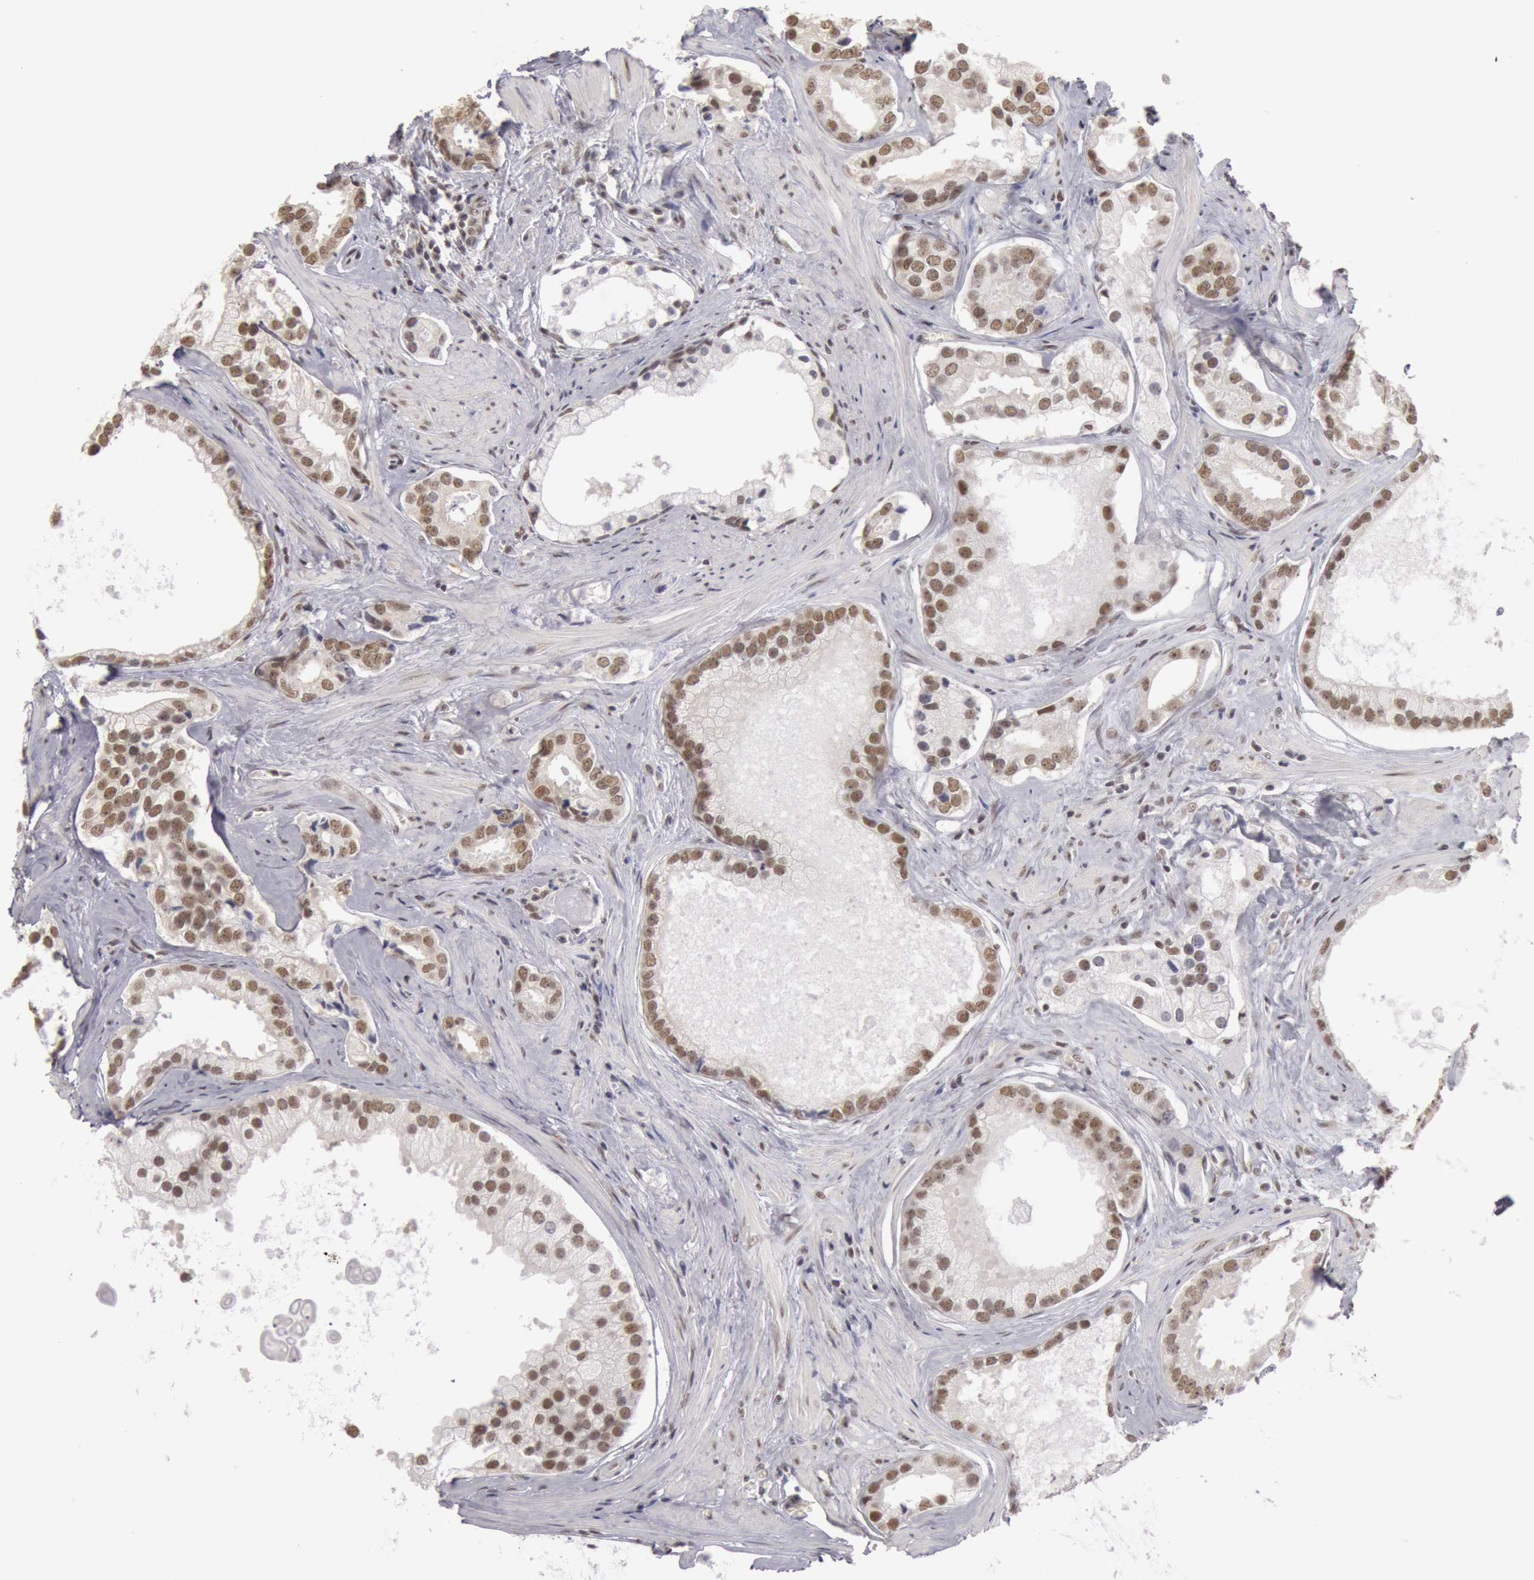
{"staining": {"intensity": "moderate", "quantity": "25%-75%", "location": "nuclear"}, "tissue": "prostate cancer", "cell_type": "Tumor cells", "image_type": "cancer", "snomed": [{"axis": "morphology", "description": "Adenocarcinoma, Medium grade"}, {"axis": "topography", "description": "Prostate"}], "caption": "Moderate nuclear positivity for a protein is appreciated in about 25%-75% of tumor cells of prostate cancer (adenocarcinoma (medium-grade)) using immunohistochemistry (IHC).", "gene": "ESS2", "patient": {"sex": "male", "age": 70}}